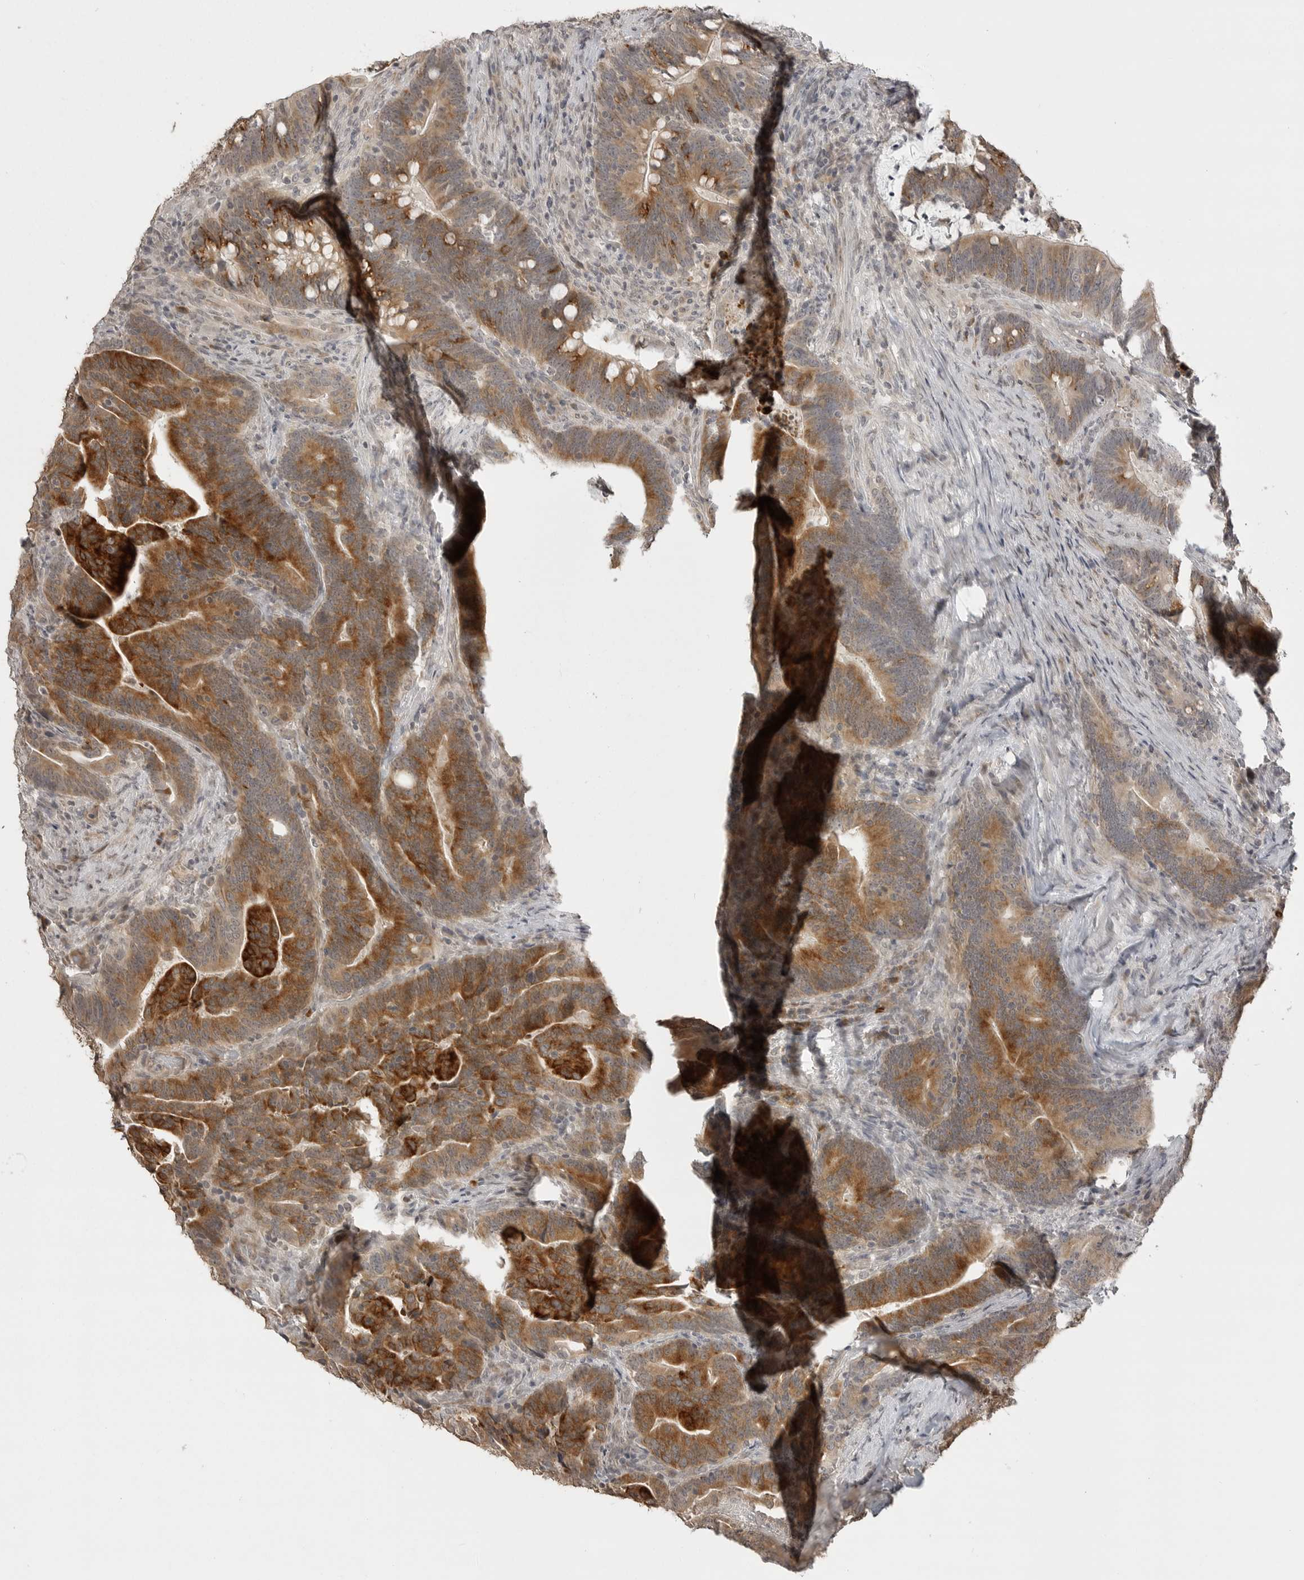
{"staining": {"intensity": "moderate", "quantity": ">75%", "location": "cytoplasmic/membranous"}, "tissue": "colorectal cancer", "cell_type": "Tumor cells", "image_type": "cancer", "snomed": [{"axis": "morphology", "description": "Adenocarcinoma, NOS"}, {"axis": "topography", "description": "Colon"}], "caption": "Colorectal cancer (adenocarcinoma) tissue shows moderate cytoplasmic/membranous positivity in approximately >75% of tumor cells, visualized by immunohistochemistry.", "gene": "SMG8", "patient": {"sex": "female", "age": 66}}